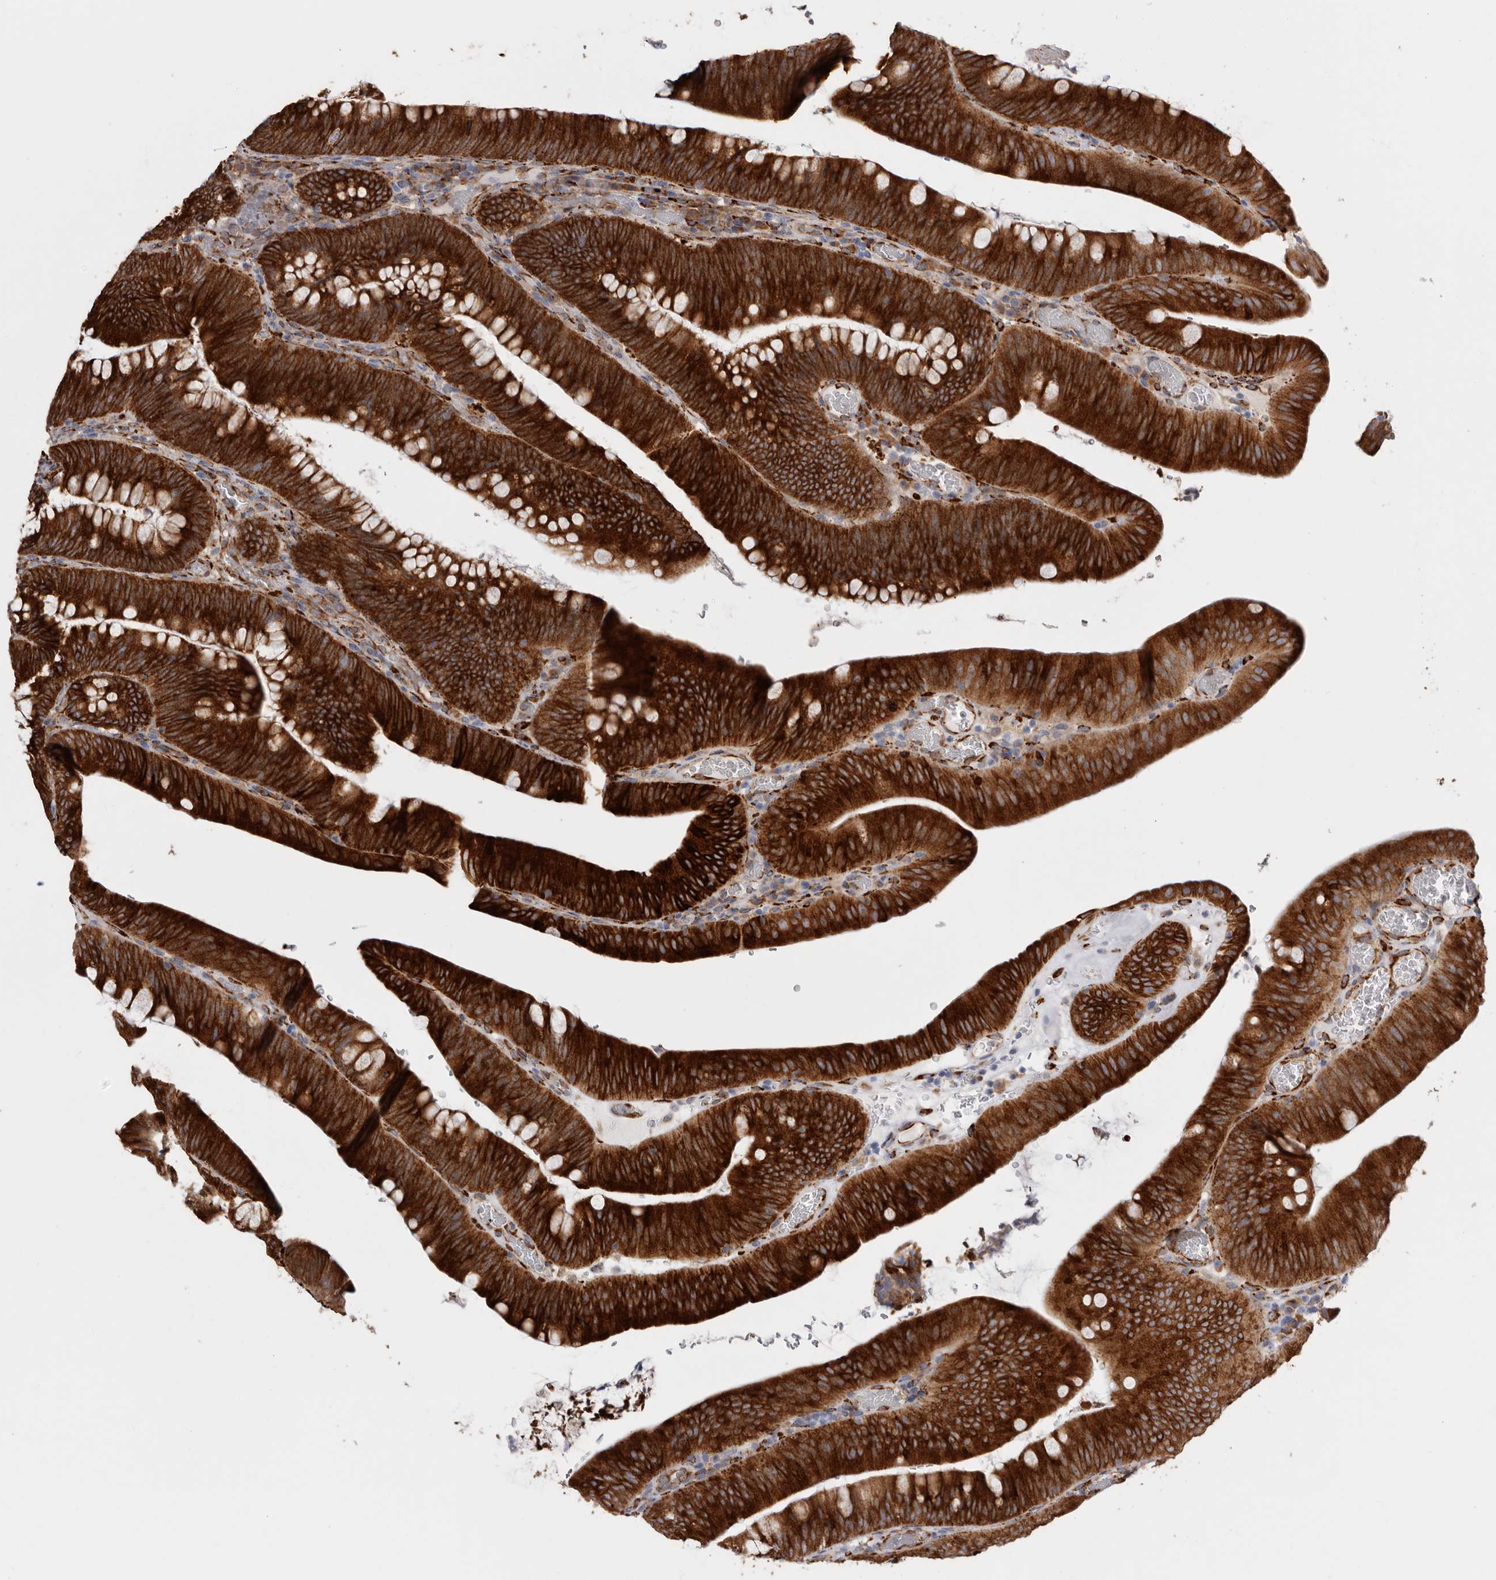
{"staining": {"intensity": "strong", "quantity": ">75%", "location": "cytoplasmic/membranous"}, "tissue": "colorectal cancer", "cell_type": "Tumor cells", "image_type": "cancer", "snomed": [{"axis": "morphology", "description": "Normal tissue, NOS"}, {"axis": "topography", "description": "Colon"}], "caption": "A high-resolution micrograph shows immunohistochemistry staining of colorectal cancer, which demonstrates strong cytoplasmic/membranous staining in approximately >75% of tumor cells.", "gene": "SEMA3E", "patient": {"sex": "female", "age": 82}}